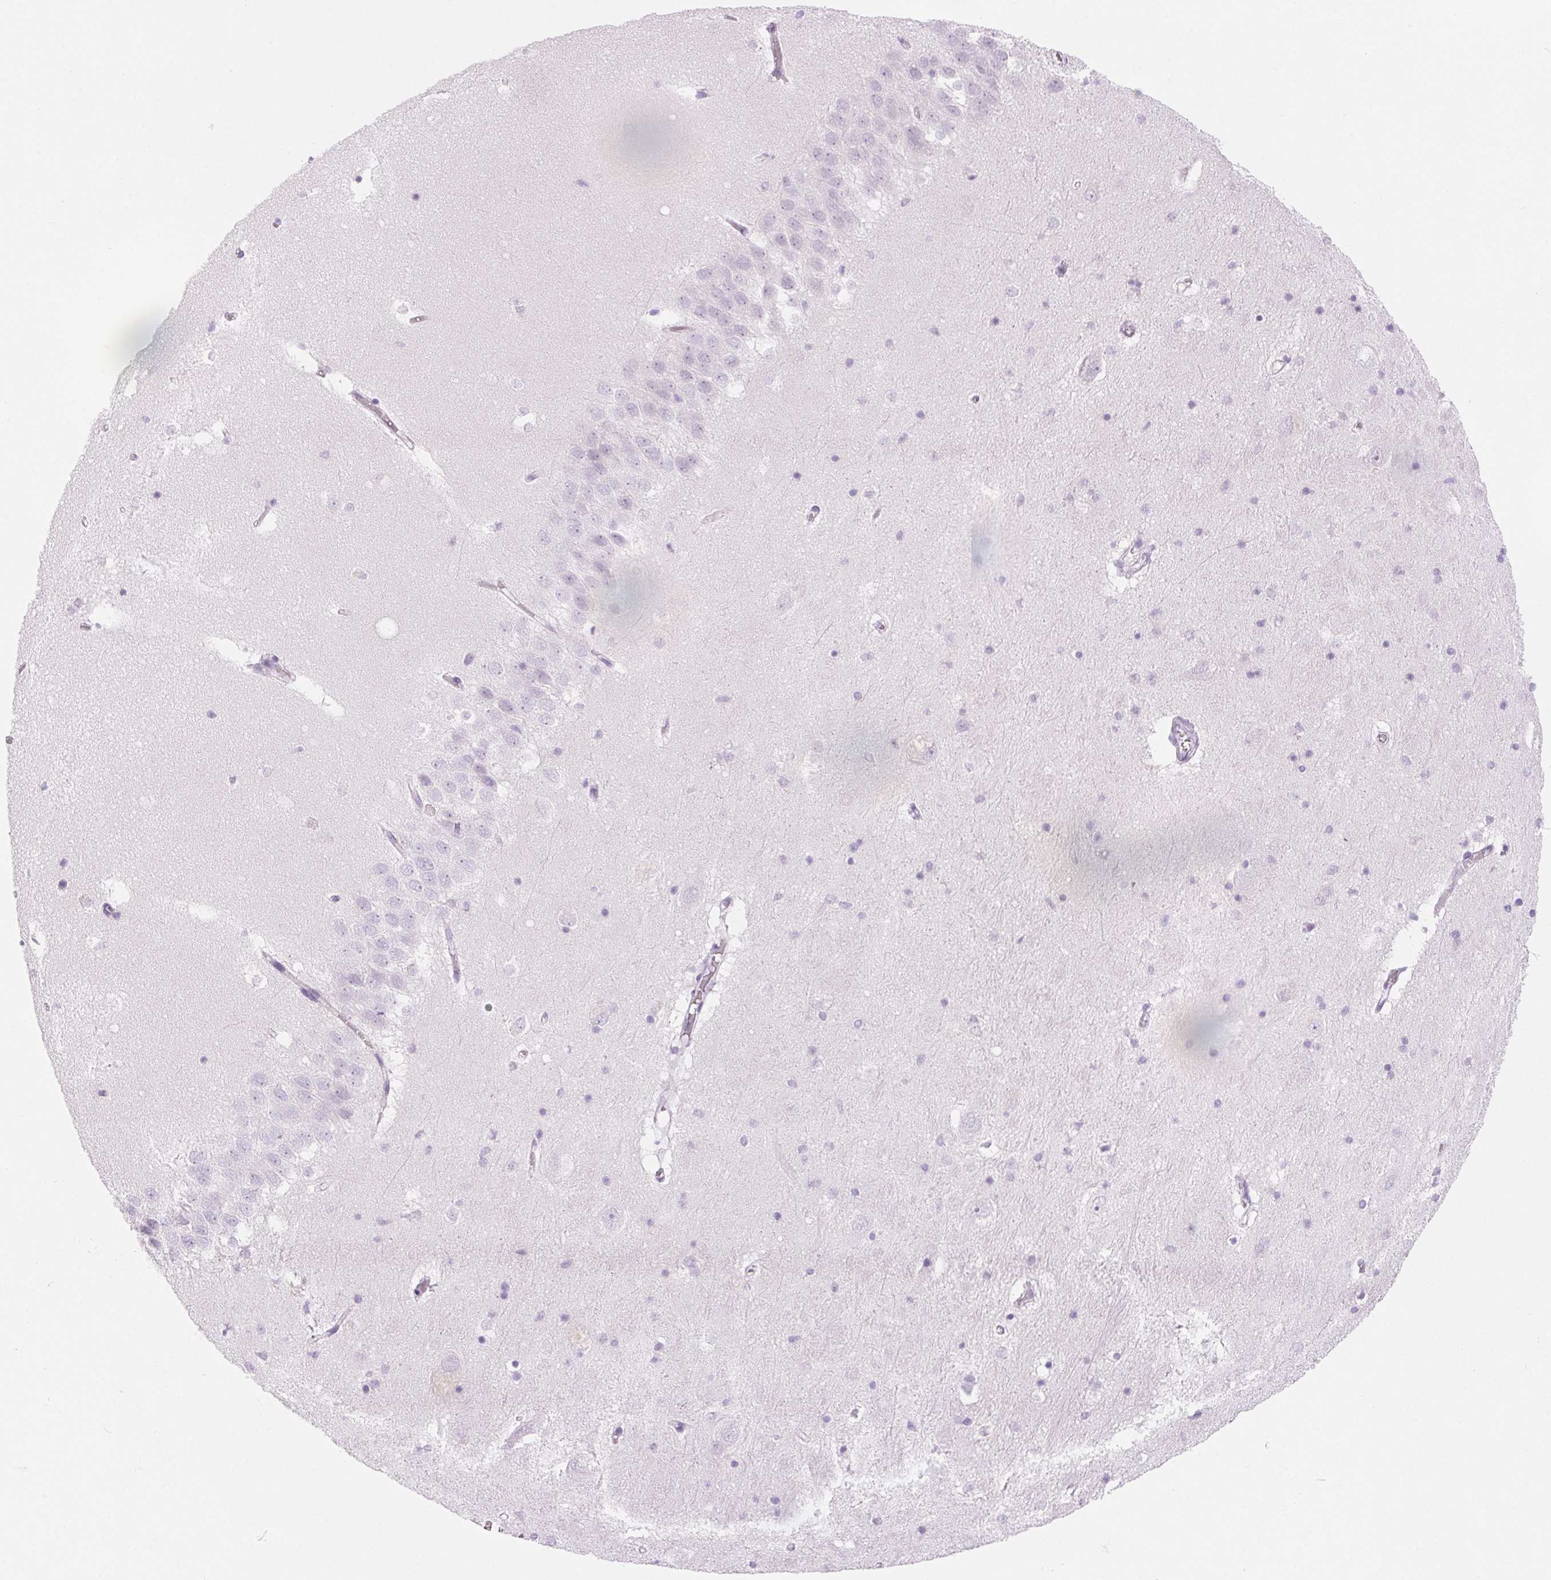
{"staining": {"intensity": "negative", "quantity": "none", "location": "none"}, "tissue": "hippocampus", "cell_type": "Glial cells", "image_type": "normal", "snomed": [{"axis": "morphology", "description": "Normal tissue, NOS"}, {"axis": "topography", "description": "Hippocampus"}], "caption": "This image is of normal hippocampus stained with immunohistochemistry to label a protein in brown with the nuclei are counter-stained blue. There is no positivity in glial cells.", "gene": "CLDN16", "patient": {"sex": "male", "age": 58}}